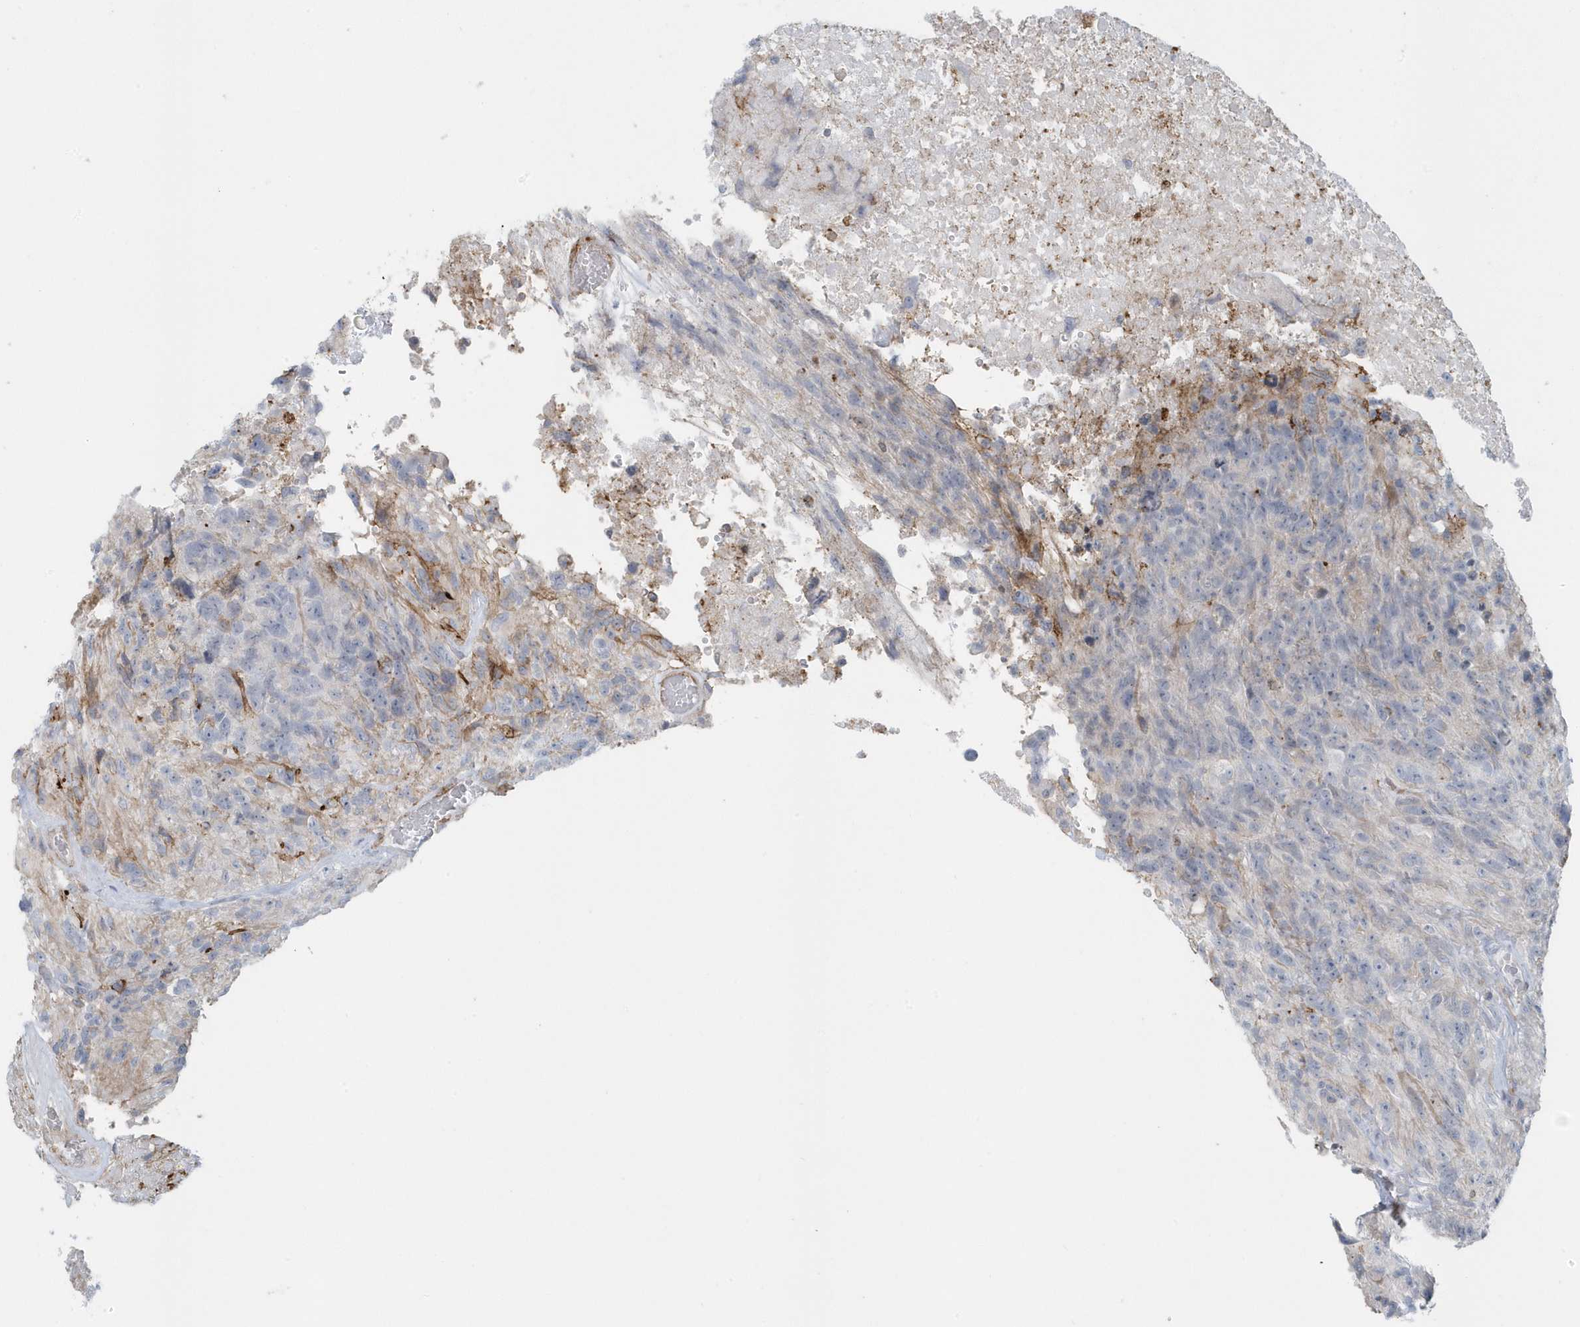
{"staining": {"intensity": "negative", "quantity": "none", "location": "none"}, "tissue": "glioma", "cell_type": "Tumor cells", "image_type": "cancer", "snomed": [{"axis": "morphology", "description": "Glioma, malignant, High grade"}, {"axis": "topography", "description": "Brain"}], "caption": "Tumor cells are negative for brown protein staining in glioma.", "gene": "CACNB2", "patient": {"sex": "male", "age": 69}}